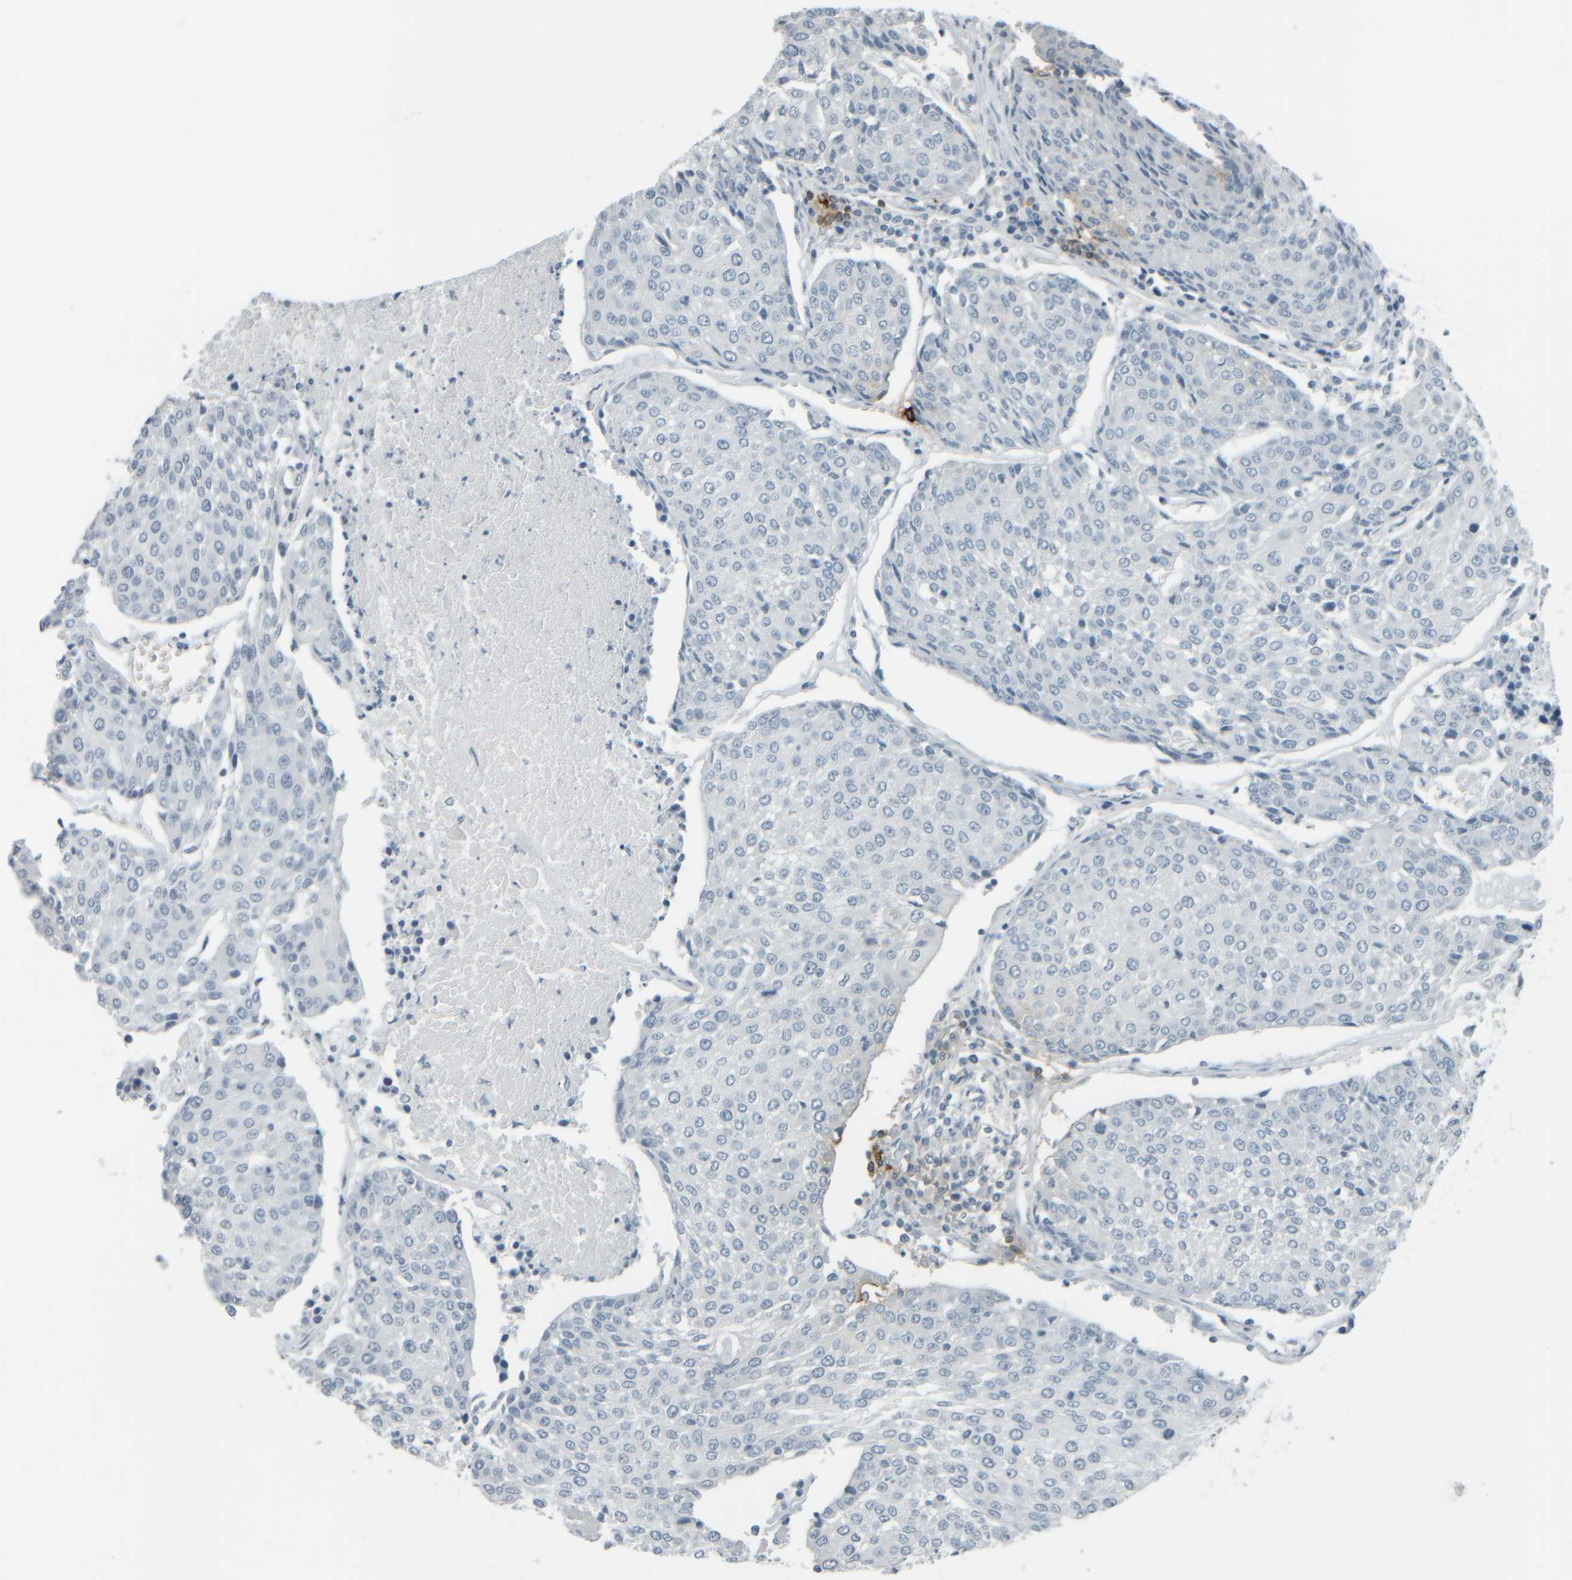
{"staining": {"intensity": "negative", "quantity": "none", "location": "none"}, "tissue": "urothelial cancer", "cell_type": "Tumor cells", "image_type": "cancer", "snomed": [{"axis": "morphology", "description": "Urothelial carcinoma, High grade"}, {"axis": "topography", "description": "Urinary bladder"}], "caption": "Tumor cells show no significant protein staining in high-grade urothelial carcinoma.", "gene": "TPSAB1", "patient": {"sex": "female", "age": 85}}